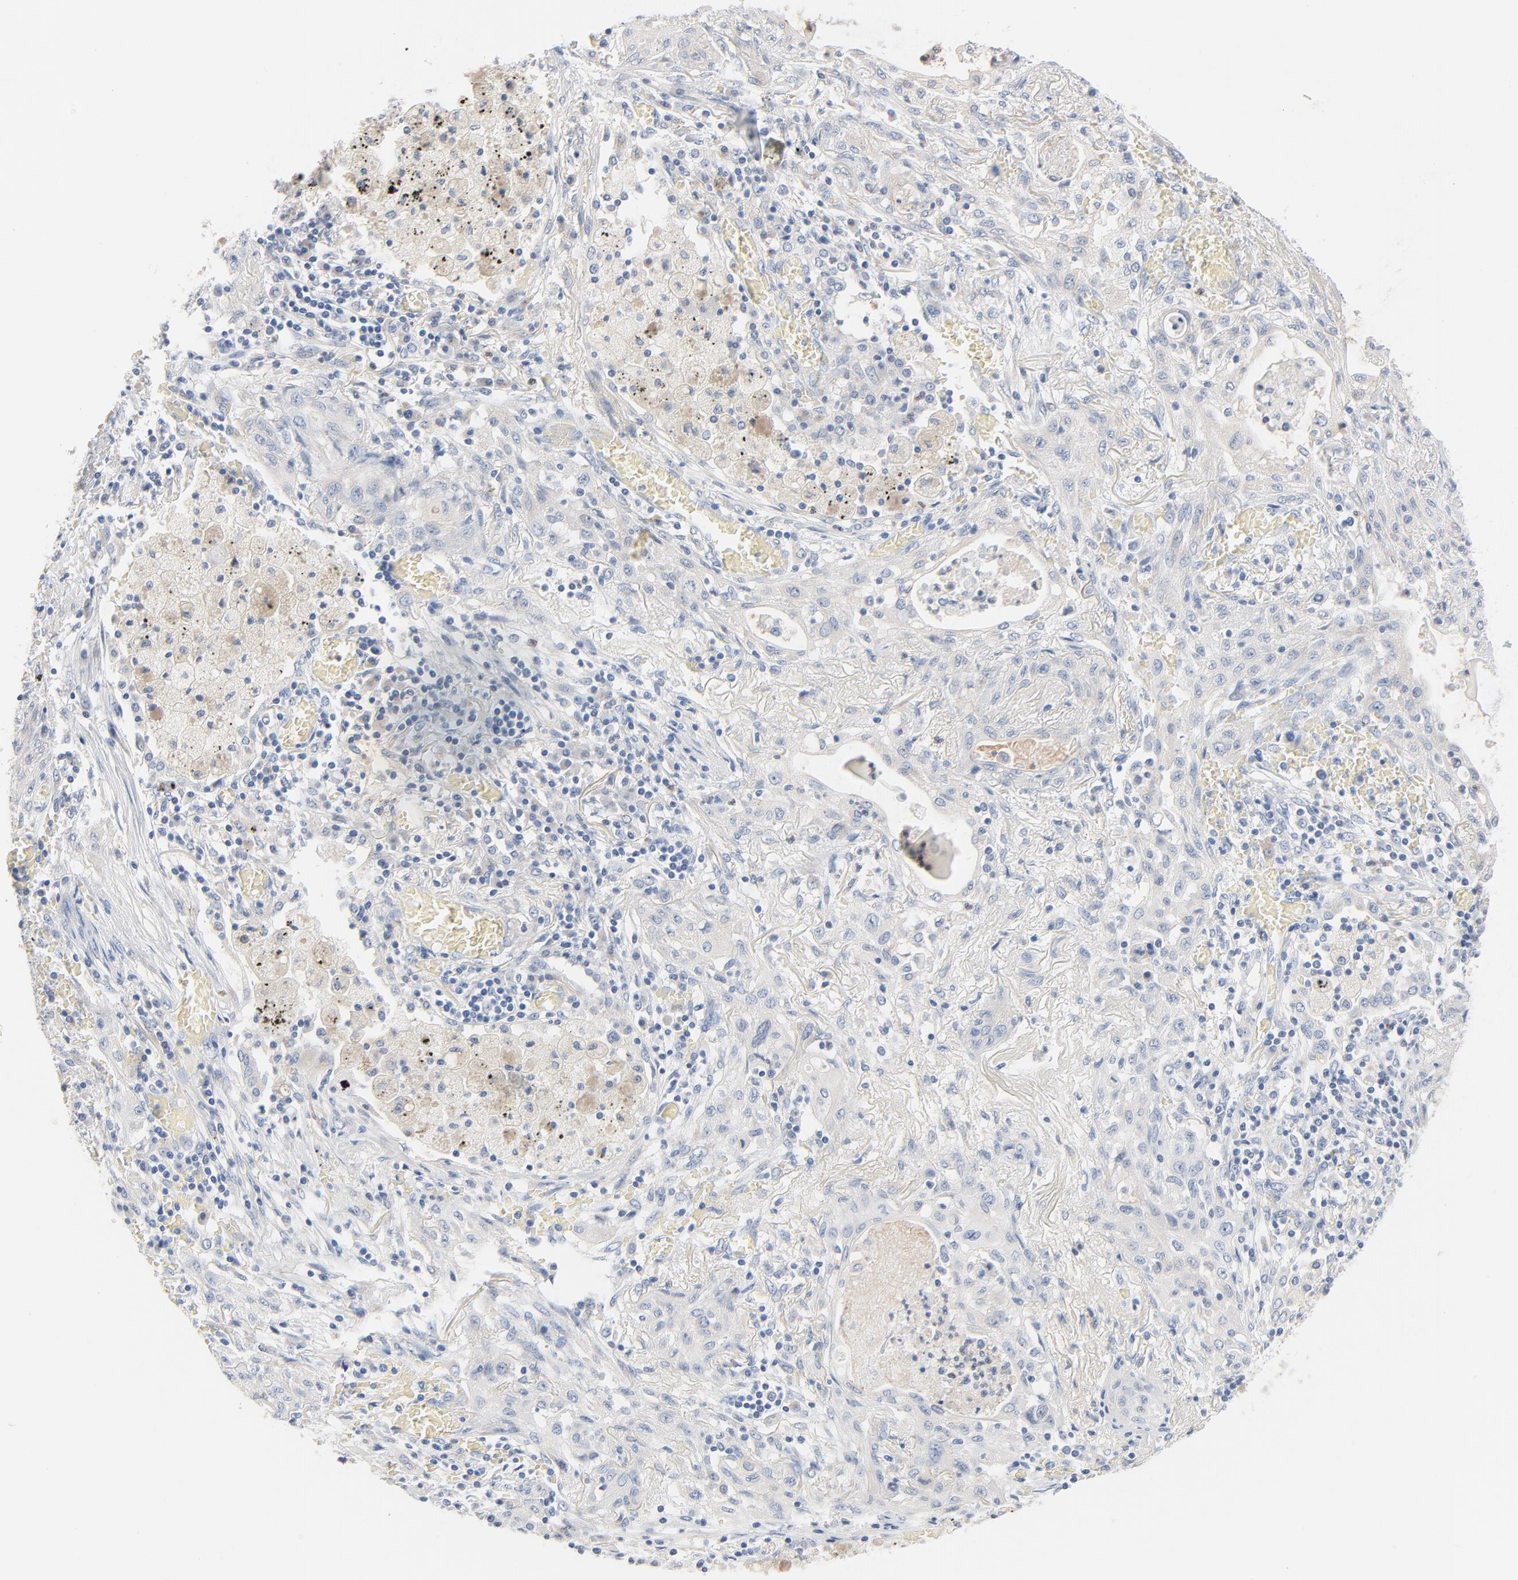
{"staining": {"intensity": "negative", "quantity": "none", "location": "none"}, "tissue": "lung cancer", "cell_type": "Tumor cells", "image_type": "cancer", "snomed": [{"axis": "morphology", "description": "Squamous cell carcinoma, NOS"}, {"axis": "topography", "description": "Lung"}], "caption": "Squamous cell carcinoma (lung) stained for a protein using immunohistochemistry displays no positivity tumor cells.", "gene": "IFT43", "patient": {"sex": "female", "age": 47}}